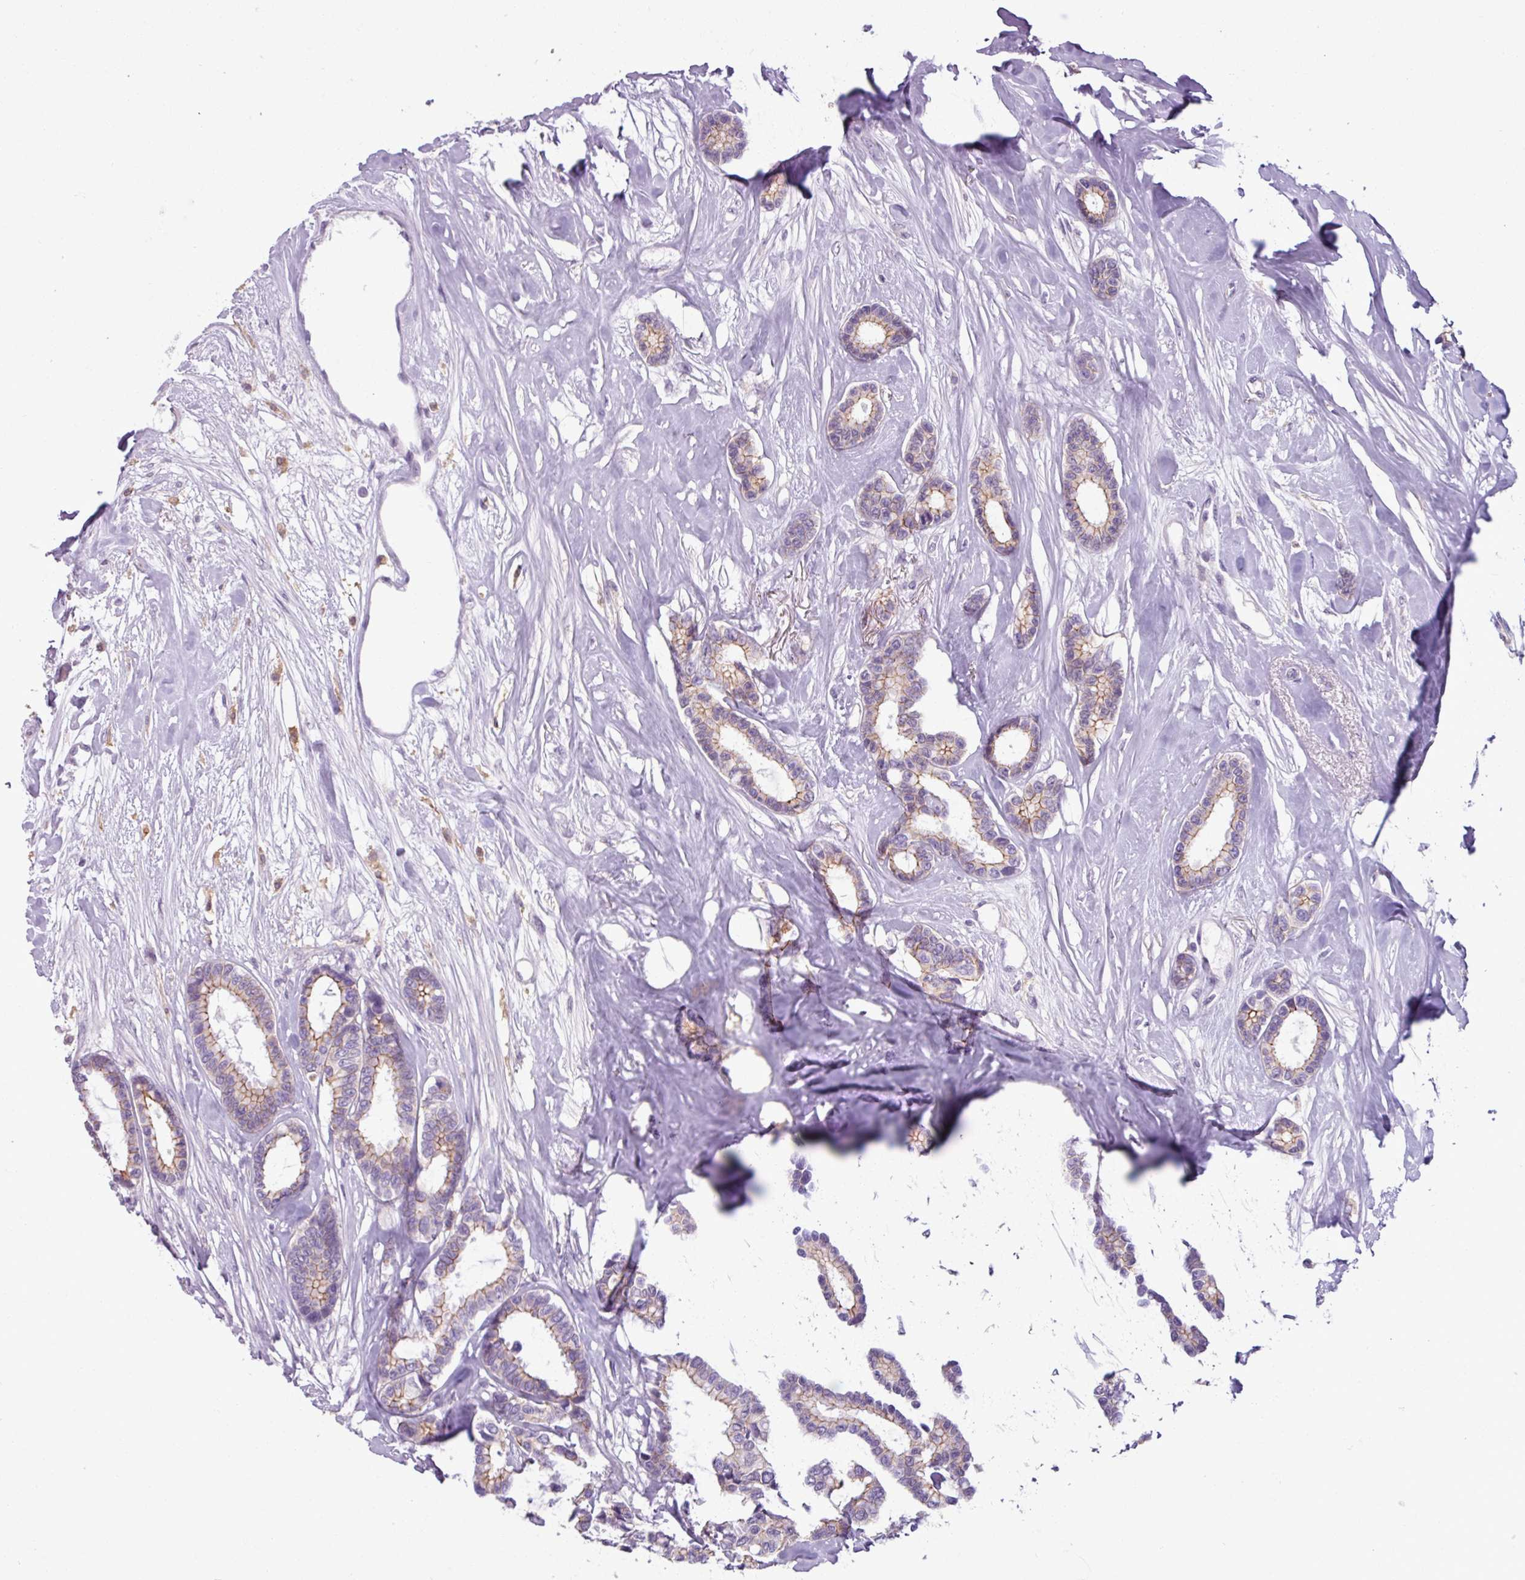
{"staining": {"intensity": "weak", "quantity": "25%-75%", "location": "cytoplasmic/membranous"}, "tissue": "breast cancer", "cell_type": "Tumor cells", "image_type": "cancer", "snomed": [{"axis": "morphology", "description": "Duct carcinoma"}, {"axis": "topography", "description": "Breast"}], "caption": "Breast intraductal carcinoma was stained to show a protein in brown. There is low levels of weak cytoplasmic/membranous staining in about 25%-75% of tumor cells. Using DAB (3,3'-diaminobenzidine) (brown) and hematoxylin (blue) stains, captured at high magnification using brightfield microscopy.", "gene": "PNMA6A", "patient": {"sex": "female", "age": 87}}